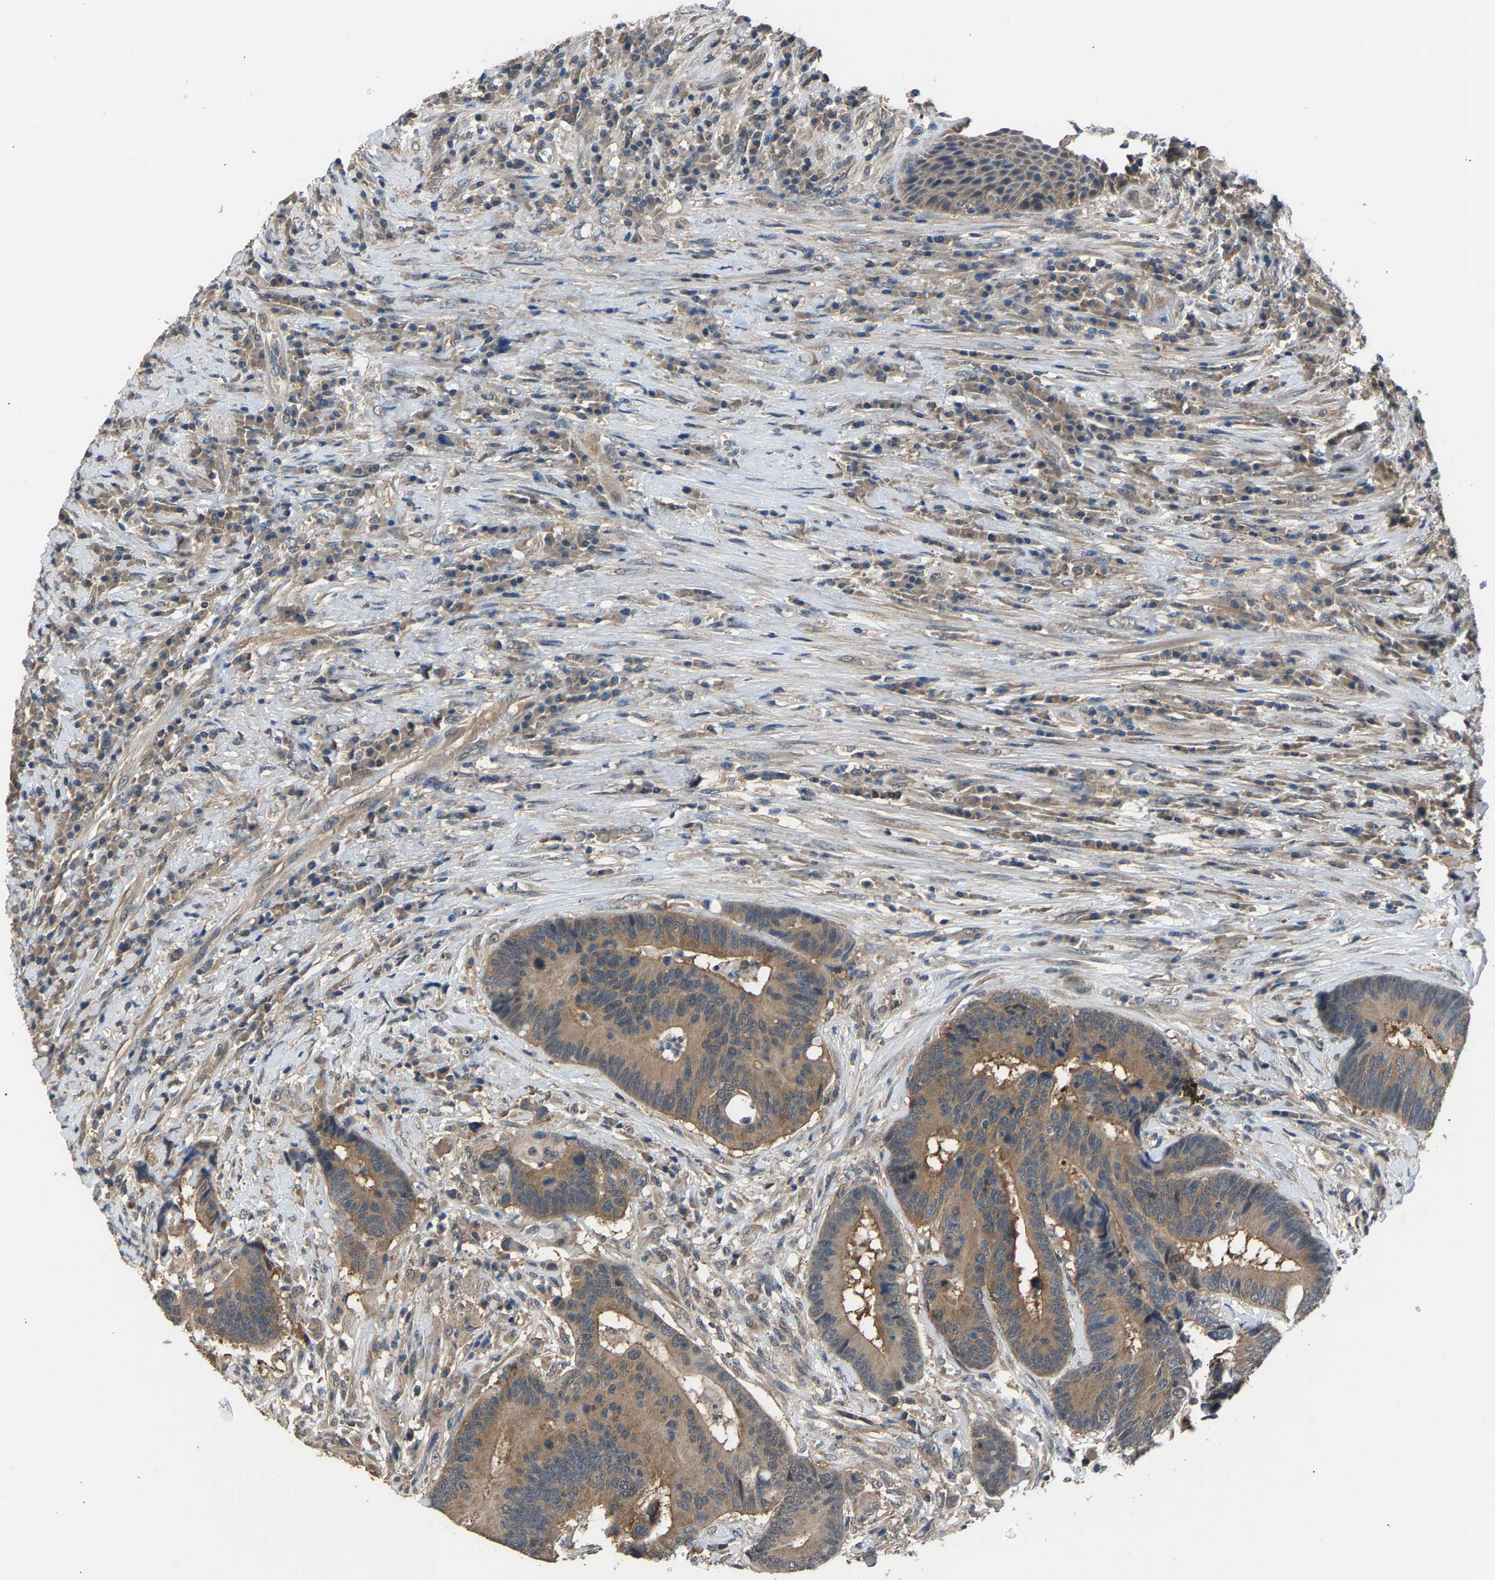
{"staining": {"intensity": "weak", "quantity": ">75%", "location": "cytoplasmic/membranous"}, "tissue": "colorectal cancer", "cell_type": "Tumor cells", "image_type": "cancer", "snomed": [{"axis": "morphology", "description": "Adenocarcinoma, NOS"}, {"axis": "topography", "description": "Rectum"}, {"axis": "topography", "description": "Anal"}], "caption": "Human colorectal cancer (adenocarcinoma) stained with a protein marker displays weak staining in tumor cells.", "gene": "ABCC9", "patient": {"sex": "female", "age": 89}}